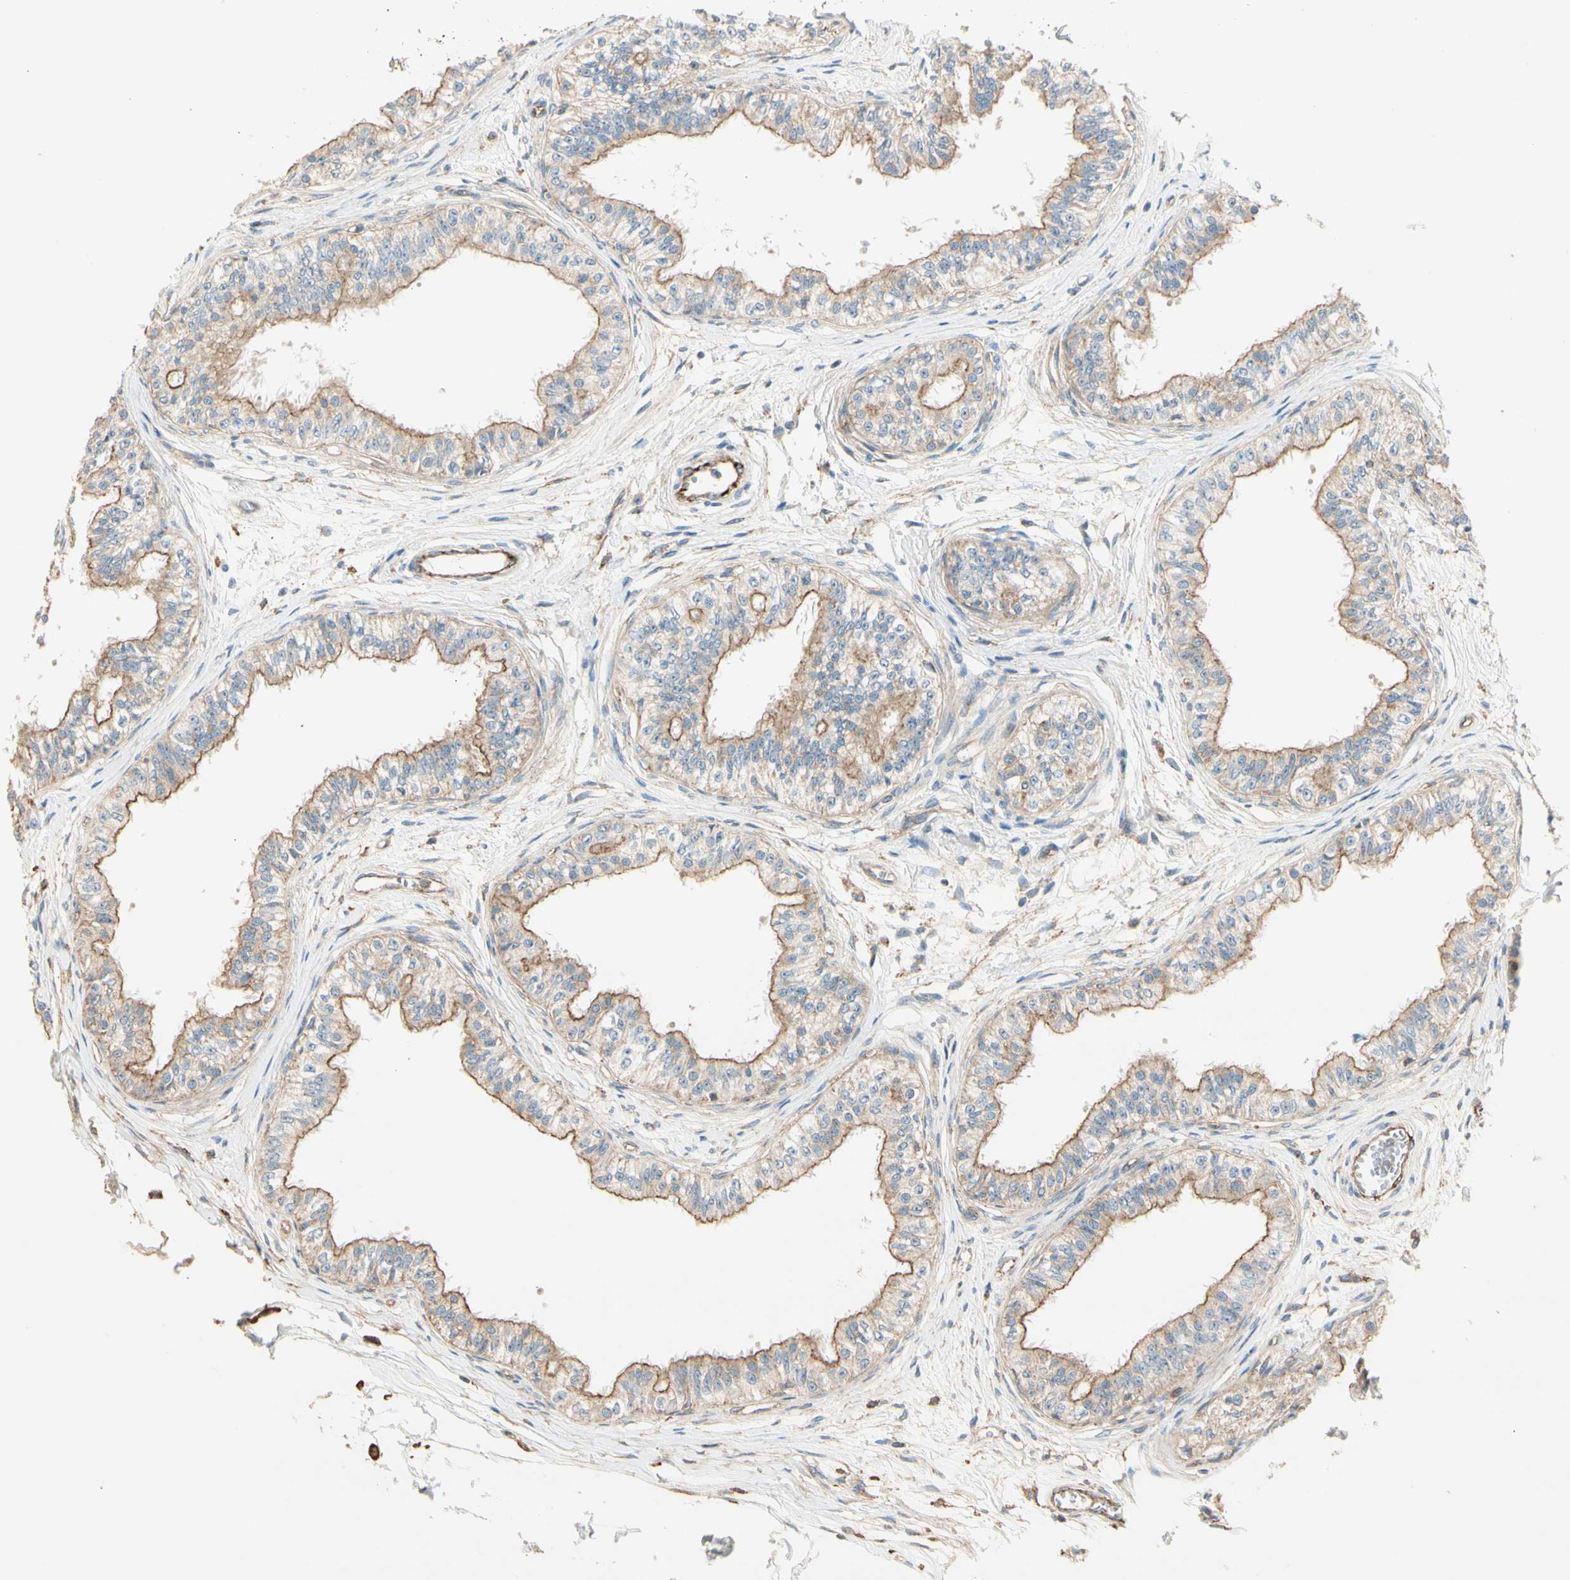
{"staining": {"intensity": "moderate", "quantity": ">75%", "location": "cytoplasmic/membranous"}, "tissue": "epididymis", "cell_type": "Glandular cells", "image_type": "normal", "snomed": [{"axis": "morphology", "description": "Normal tissue, NOS"}, {"axis": "morphology", "description": "Adenocarcinoma, metastatic, NOS"}, {"axis": "topography", "description": "Testis"}, {"axis": "topography", "description": "Epididymis"}], "caption": "Immunohistochemical staining of benign human epididymis shows >75% levels of moderate cytoplasmic/membranous protein expression in approximately >75% of glandular cells.", "gene": "AGFG1", "patient": {"sex": "male", "age": 26}}